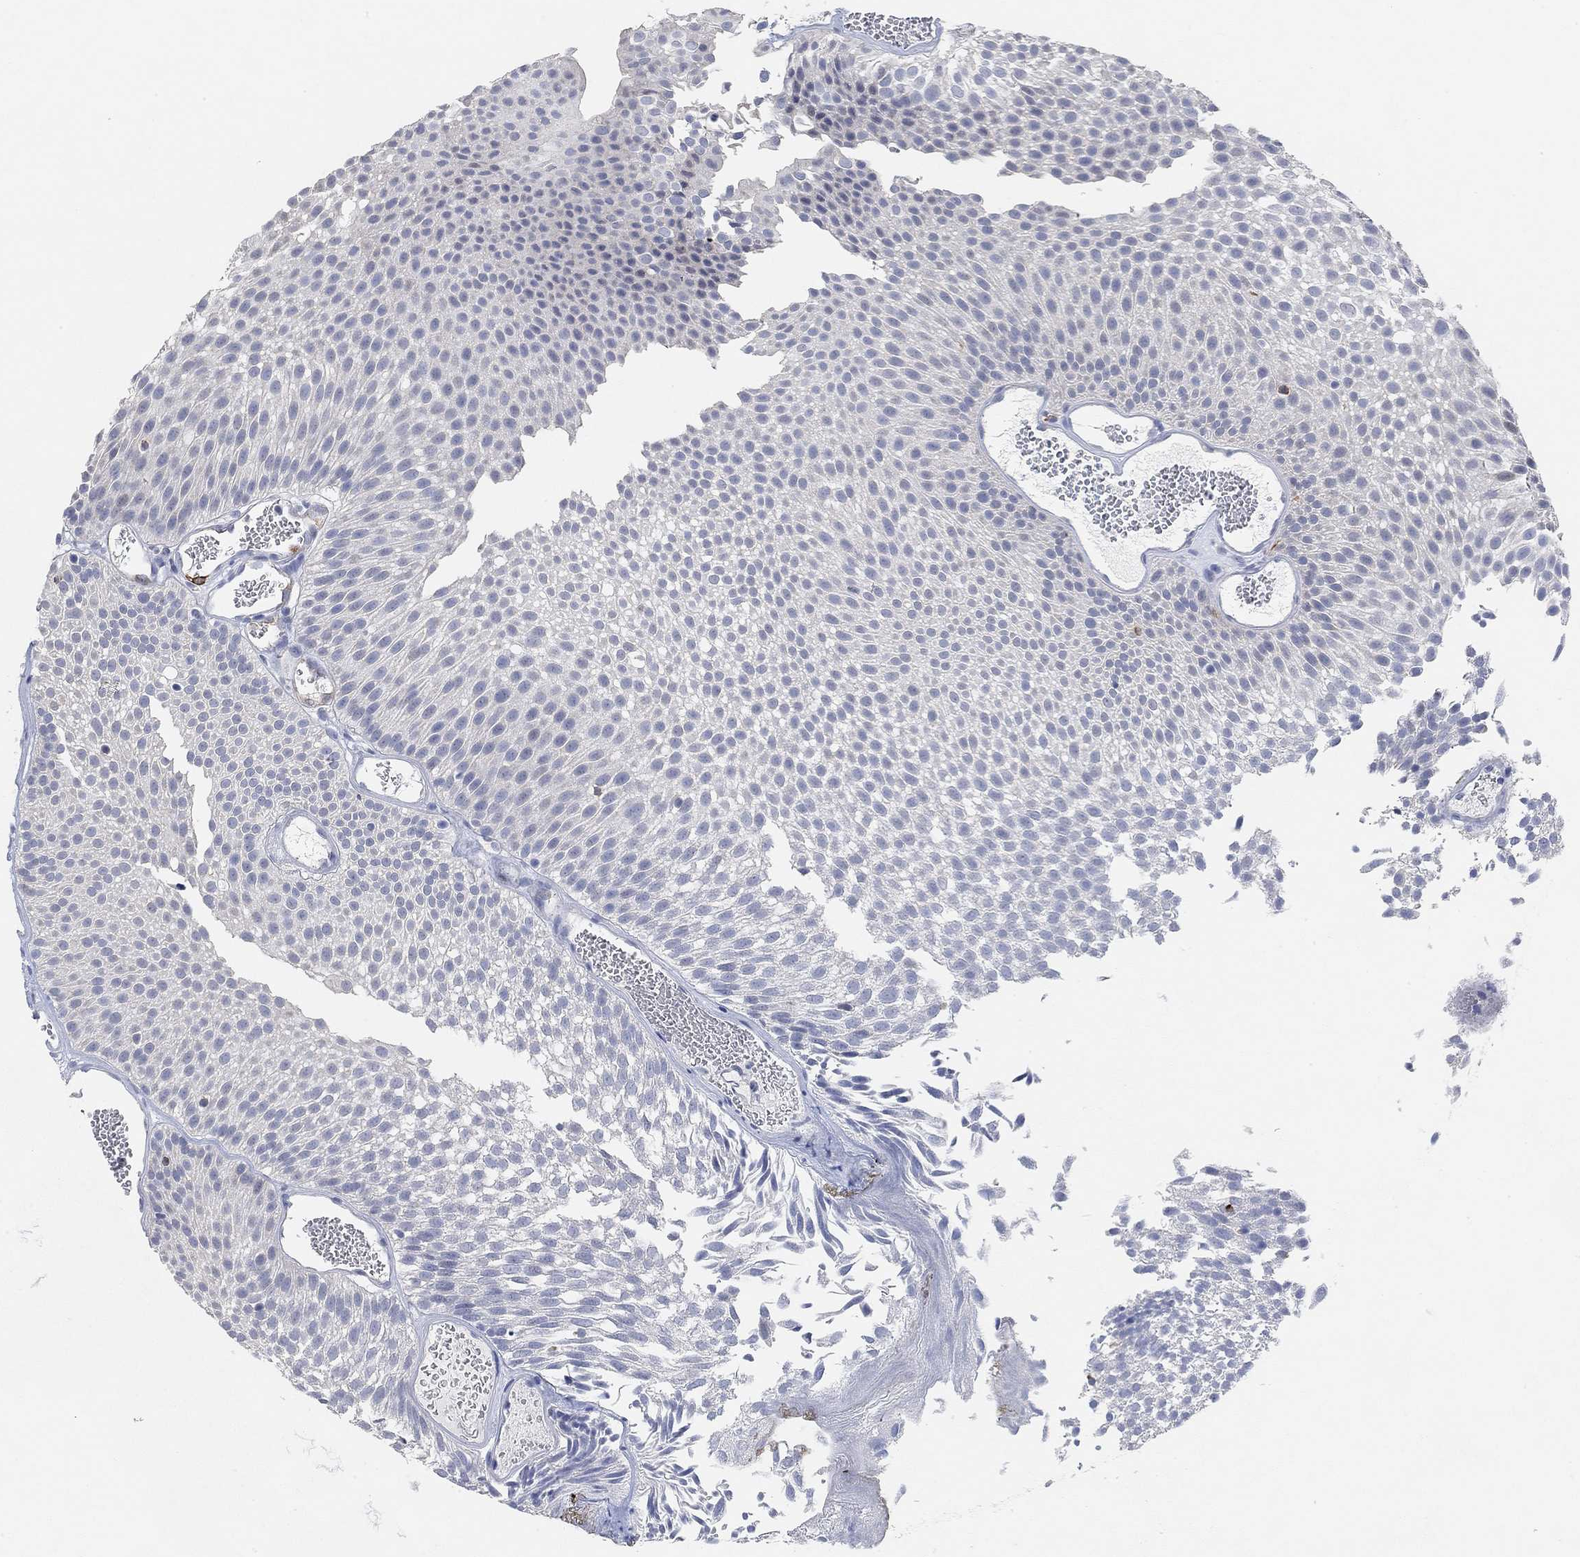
{"staining": {"intensity": "negative", "quantity": "none", "location": "none"}, "tissue": "urothelial cancer", "cell_type": "Tumor cells", "image_type": "cancer", "snomed": [{"axis": "morphology", "description": "Urothelial carcinoma, Low grade"}, {"axis": "topography", "description": "Urinary bladder"}], "caption": "The IHC micrograph has no significant expression in tumor cells of urothelial carcinoma (low-grade) tissue. (DAB immunohistochemistry (IHC) with hematoxylin counter stain).", "gene": "VAT1L", "patient": {"sex": "male", "age": 52}}